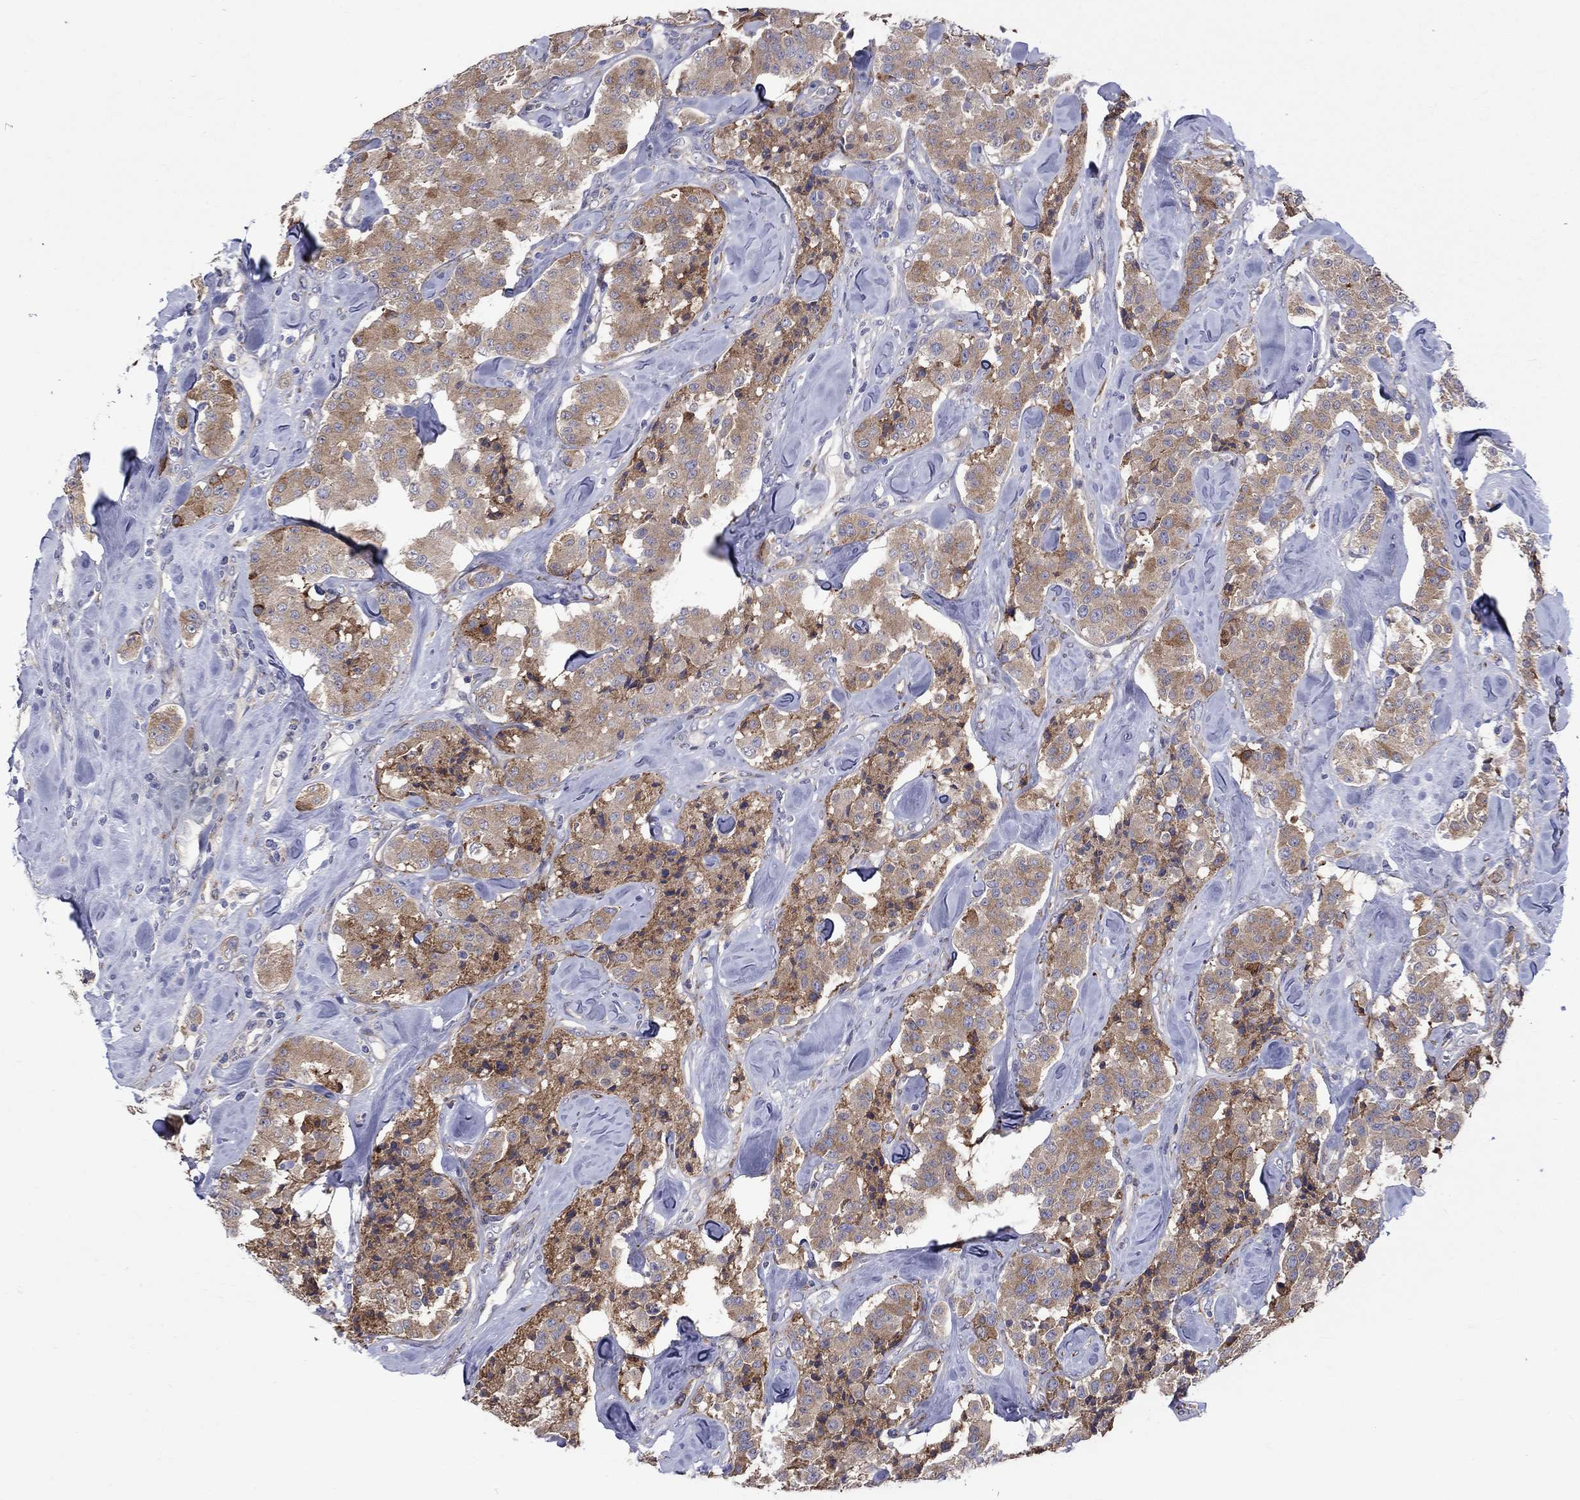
{"staining": {"intensity": "moderate", "quantity": "25%-75%", "location": "cytoplasmic/membranous"}, "tissue": "carcinoid", "cell_type": "Tumor cells", "image_type": "cancer", "snomed": [{"axis": "morphology", "description": "Carcinoid, malignant, NOS"}, {"axis": "topography", "description": "Pancreas"}], "caption": "This image reveals carcinoid (malignant) stained with IHC to label a protein in brown. The cytoplasmic/membranous of tumor cells show moderate positivity for the protein. Nuclei are counter-stained blue.", "gene": "ASNS", "patient": {"sex": "male", "age": 41}}